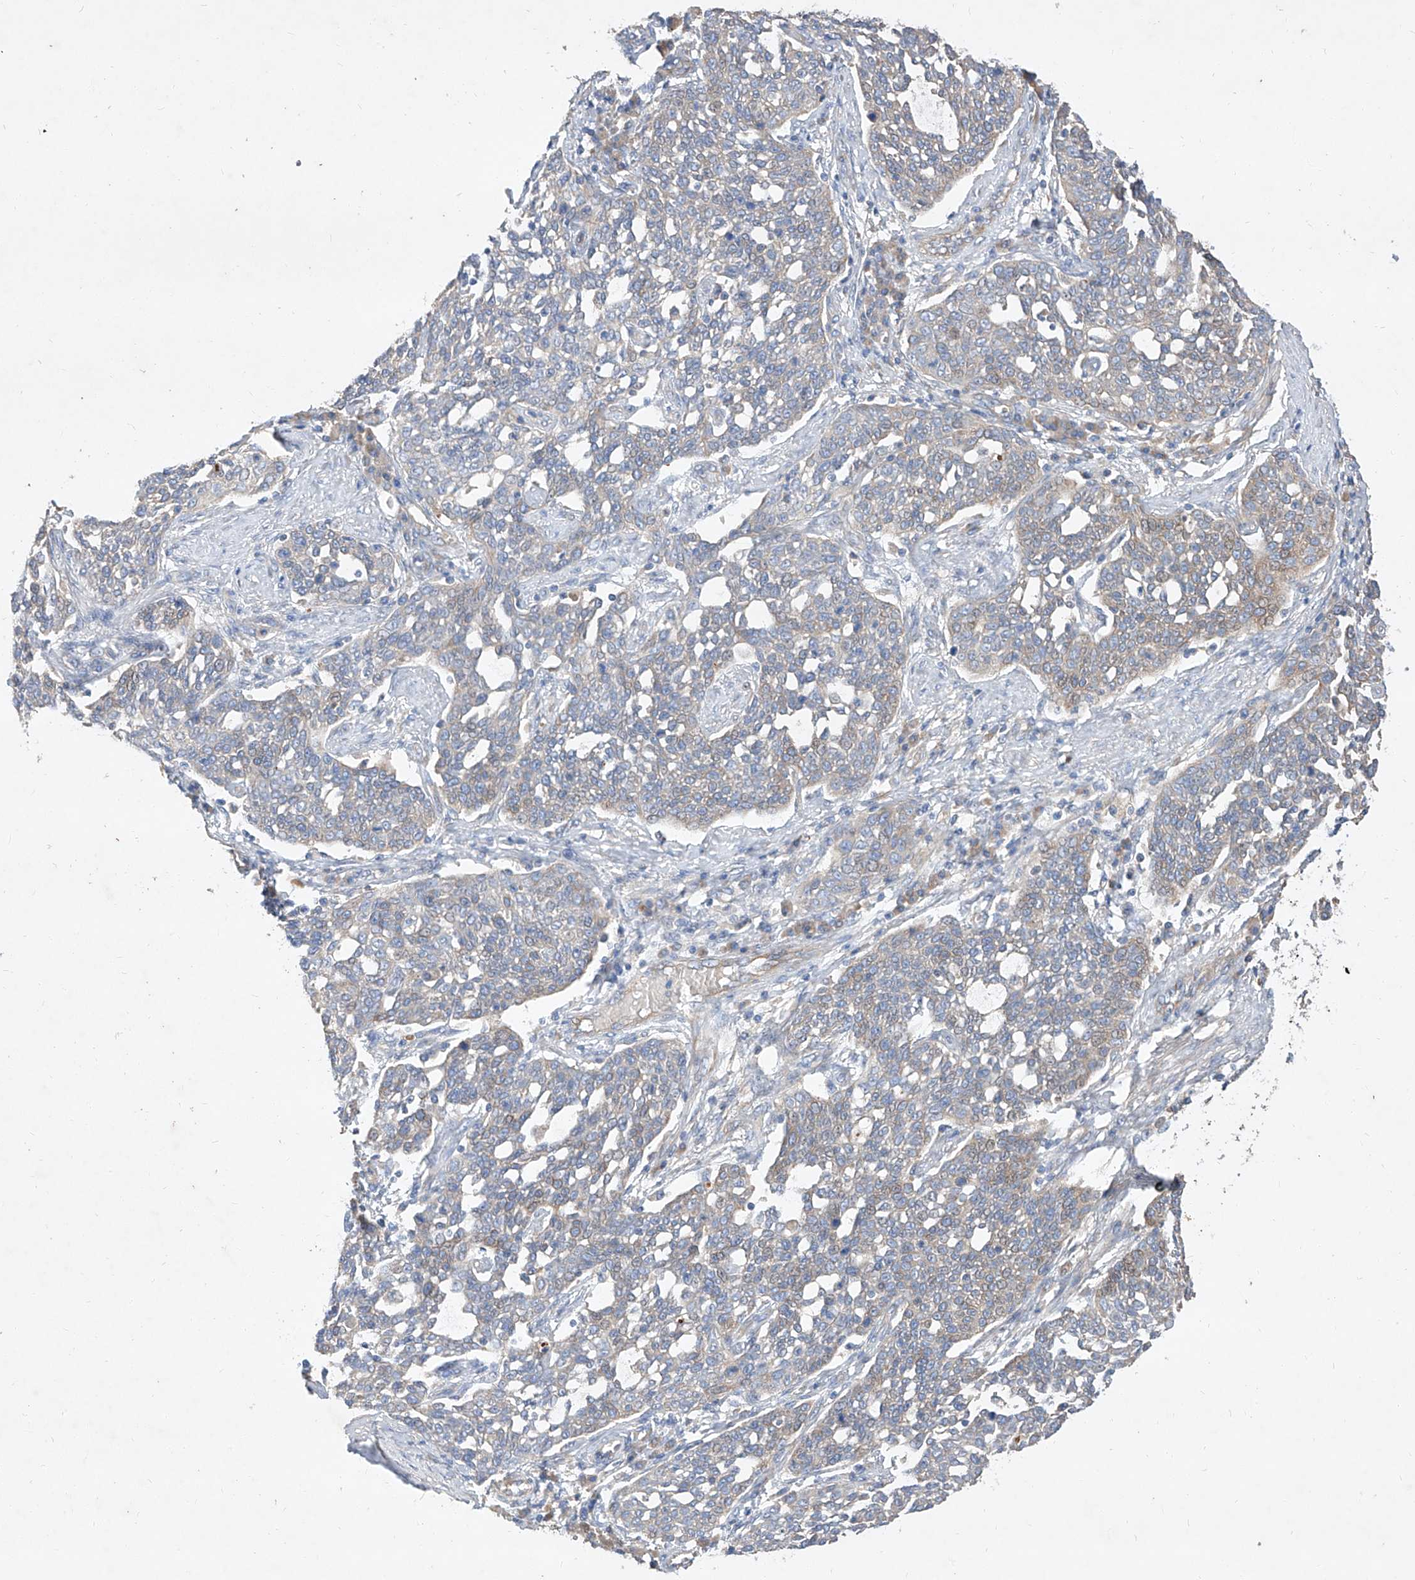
{"staining": {"intensity": "negative", "quantity": "none", "location": "none"}, "tissue": "cervical cancer", "cell_type": "Tumor cells", "image_type": "cancer", "snomed": [{"axis": "morphology", "description": "Squamous cell carcinoma, NOS"}, {"axis": "topography", "description": "Cervix"}], "caption": "A high-resolution micrograph shows IHC staining of squamous cell carcinoma (cervical), which reveals no significant staining in tumor cells. (Immunohistochemistry (ihc), brightfield microscopy, high magnification).", "gene": "DIRAS3", "patient": {"sex": "female", "age": 34}}